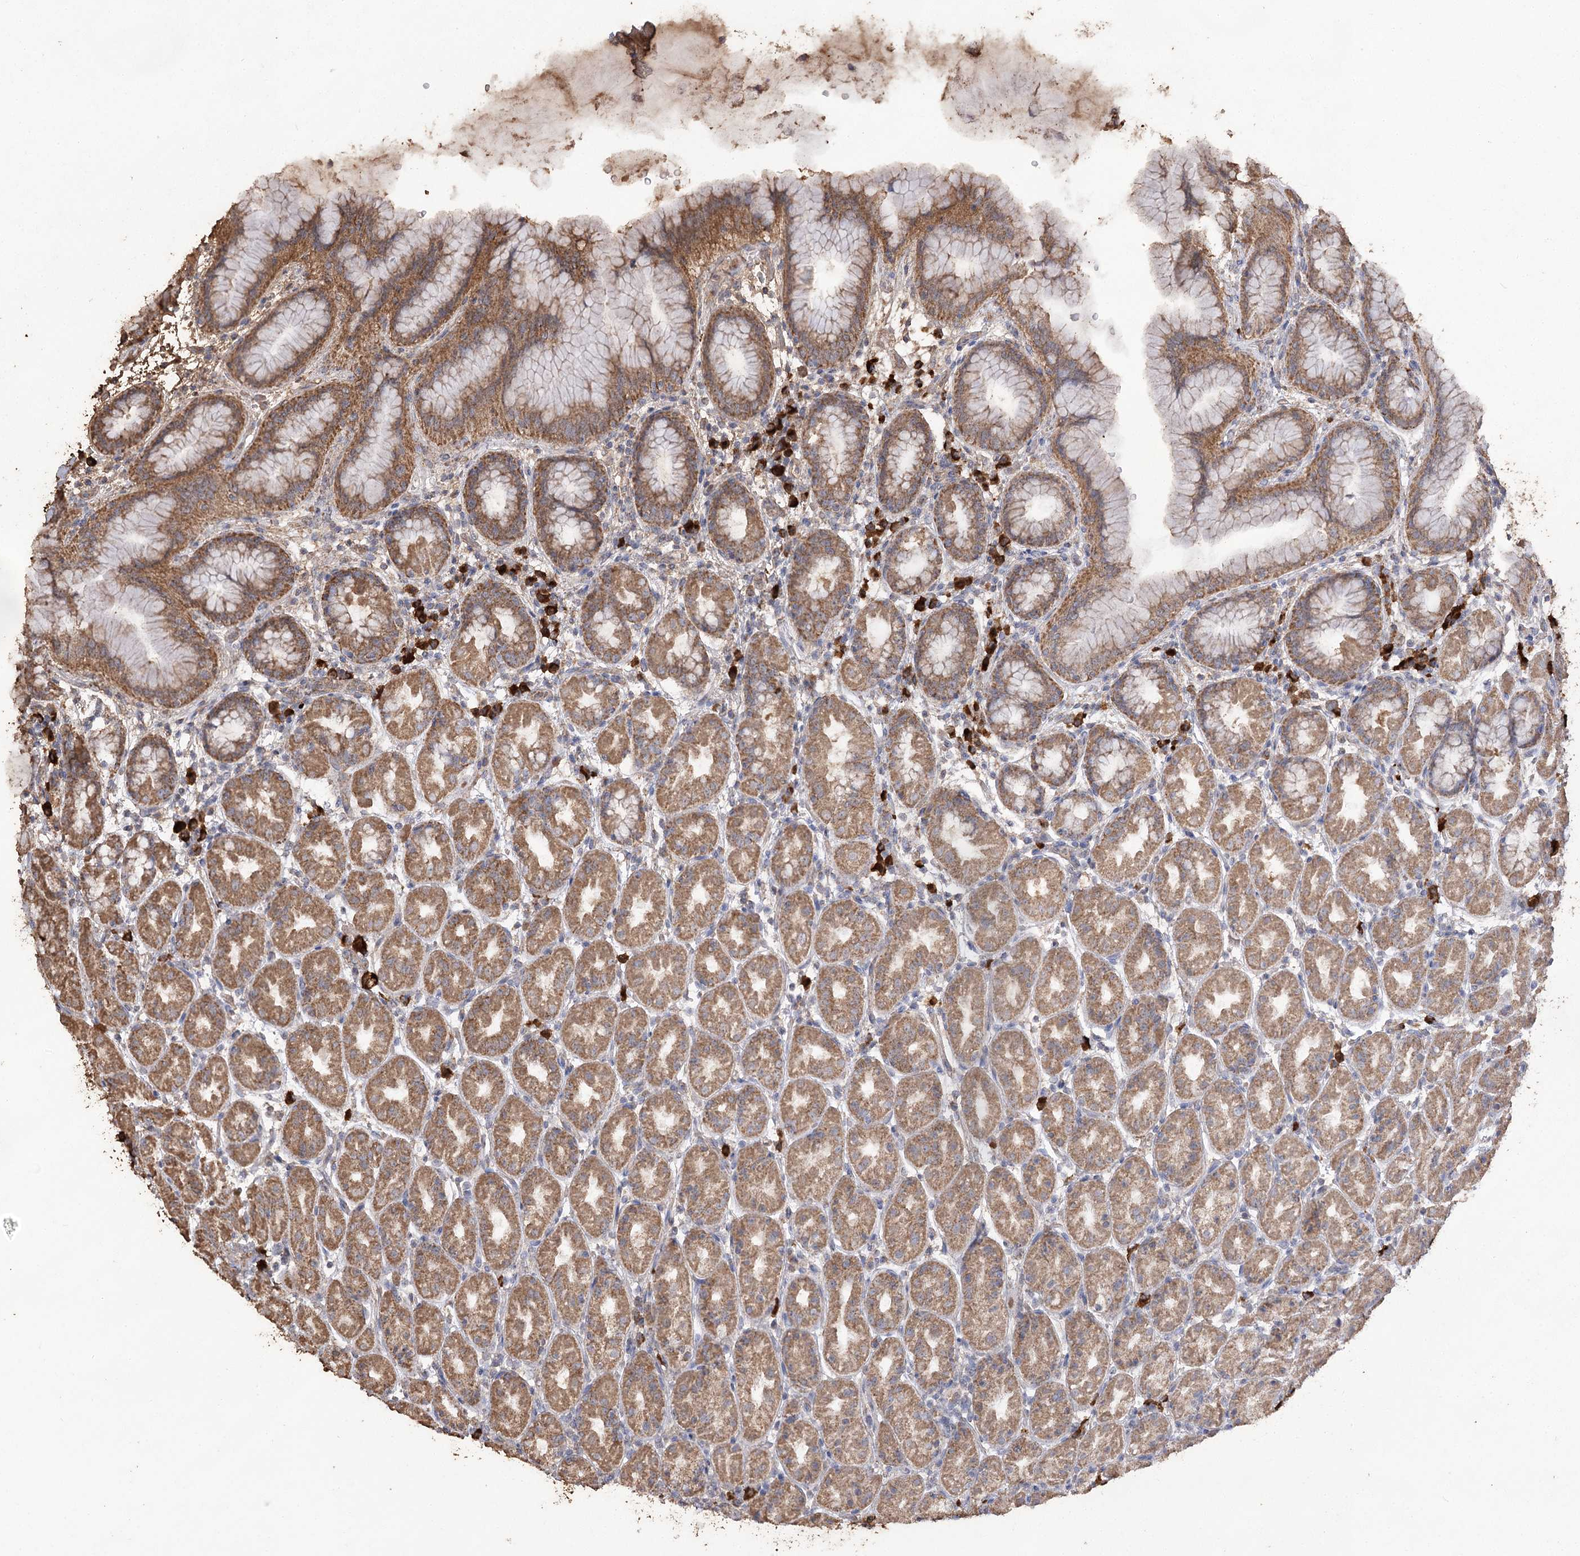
{"staining": {"intensity": "moderate", "quantity": ">75%", "location": "cytoplasmic/membranous"}, "tissue": "stomach", "cell_type": "Glandular cells", "image_type": "normal", "snomed": [{"axis": "morphology", "description": "Normal tissue, NOS"}, {"axis": "topography", "description": "Stomach"}], "caption": "The image demonstrates staining of benign stomach, revealing moderate cytoplasmic/membranous protein expression (brown color) within glandular cells.", "gene": "IREB2", "patient": {"sex": "female", "age": 79}}